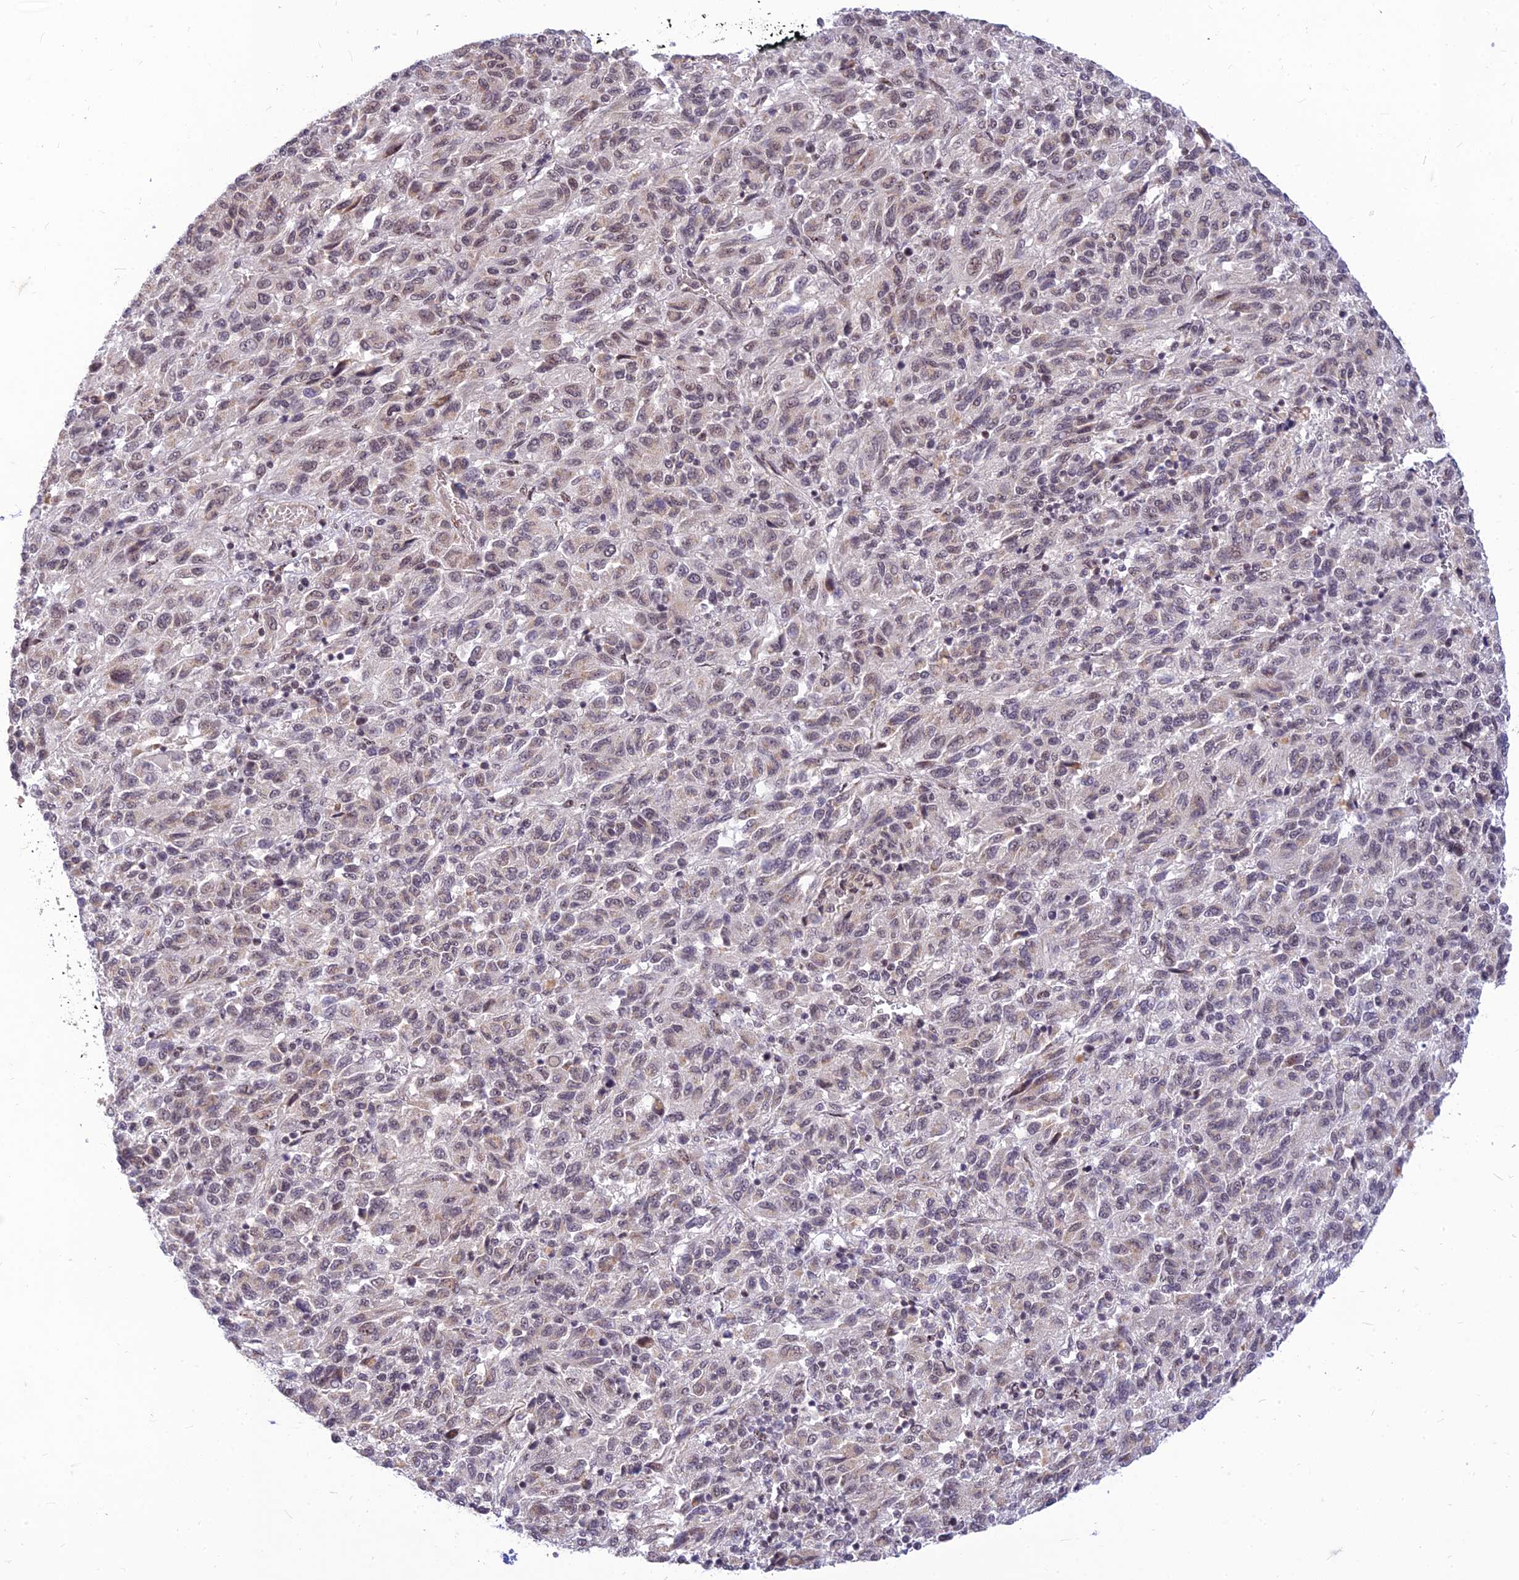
{"staining": {"intensity": "weak", "quantity": "25%-75%", "location": "nuclear"}, "tissue": "melanoma", "cell_type": "Tumor cells", "image_type": "cancer", "snomed": [{"axis": "morphology", "description": "Malignant melanoma, Metastatic site"}, {"axis": "topography", "description": "Lung"}], "caption": "Melanoma was stained to show a protein in brown. There is low levels of weak nuclear staining in approximately 25%-75% of tumor cells.", "gene": "MICOS13", "patient": {"sex": "male", "age": 64}}